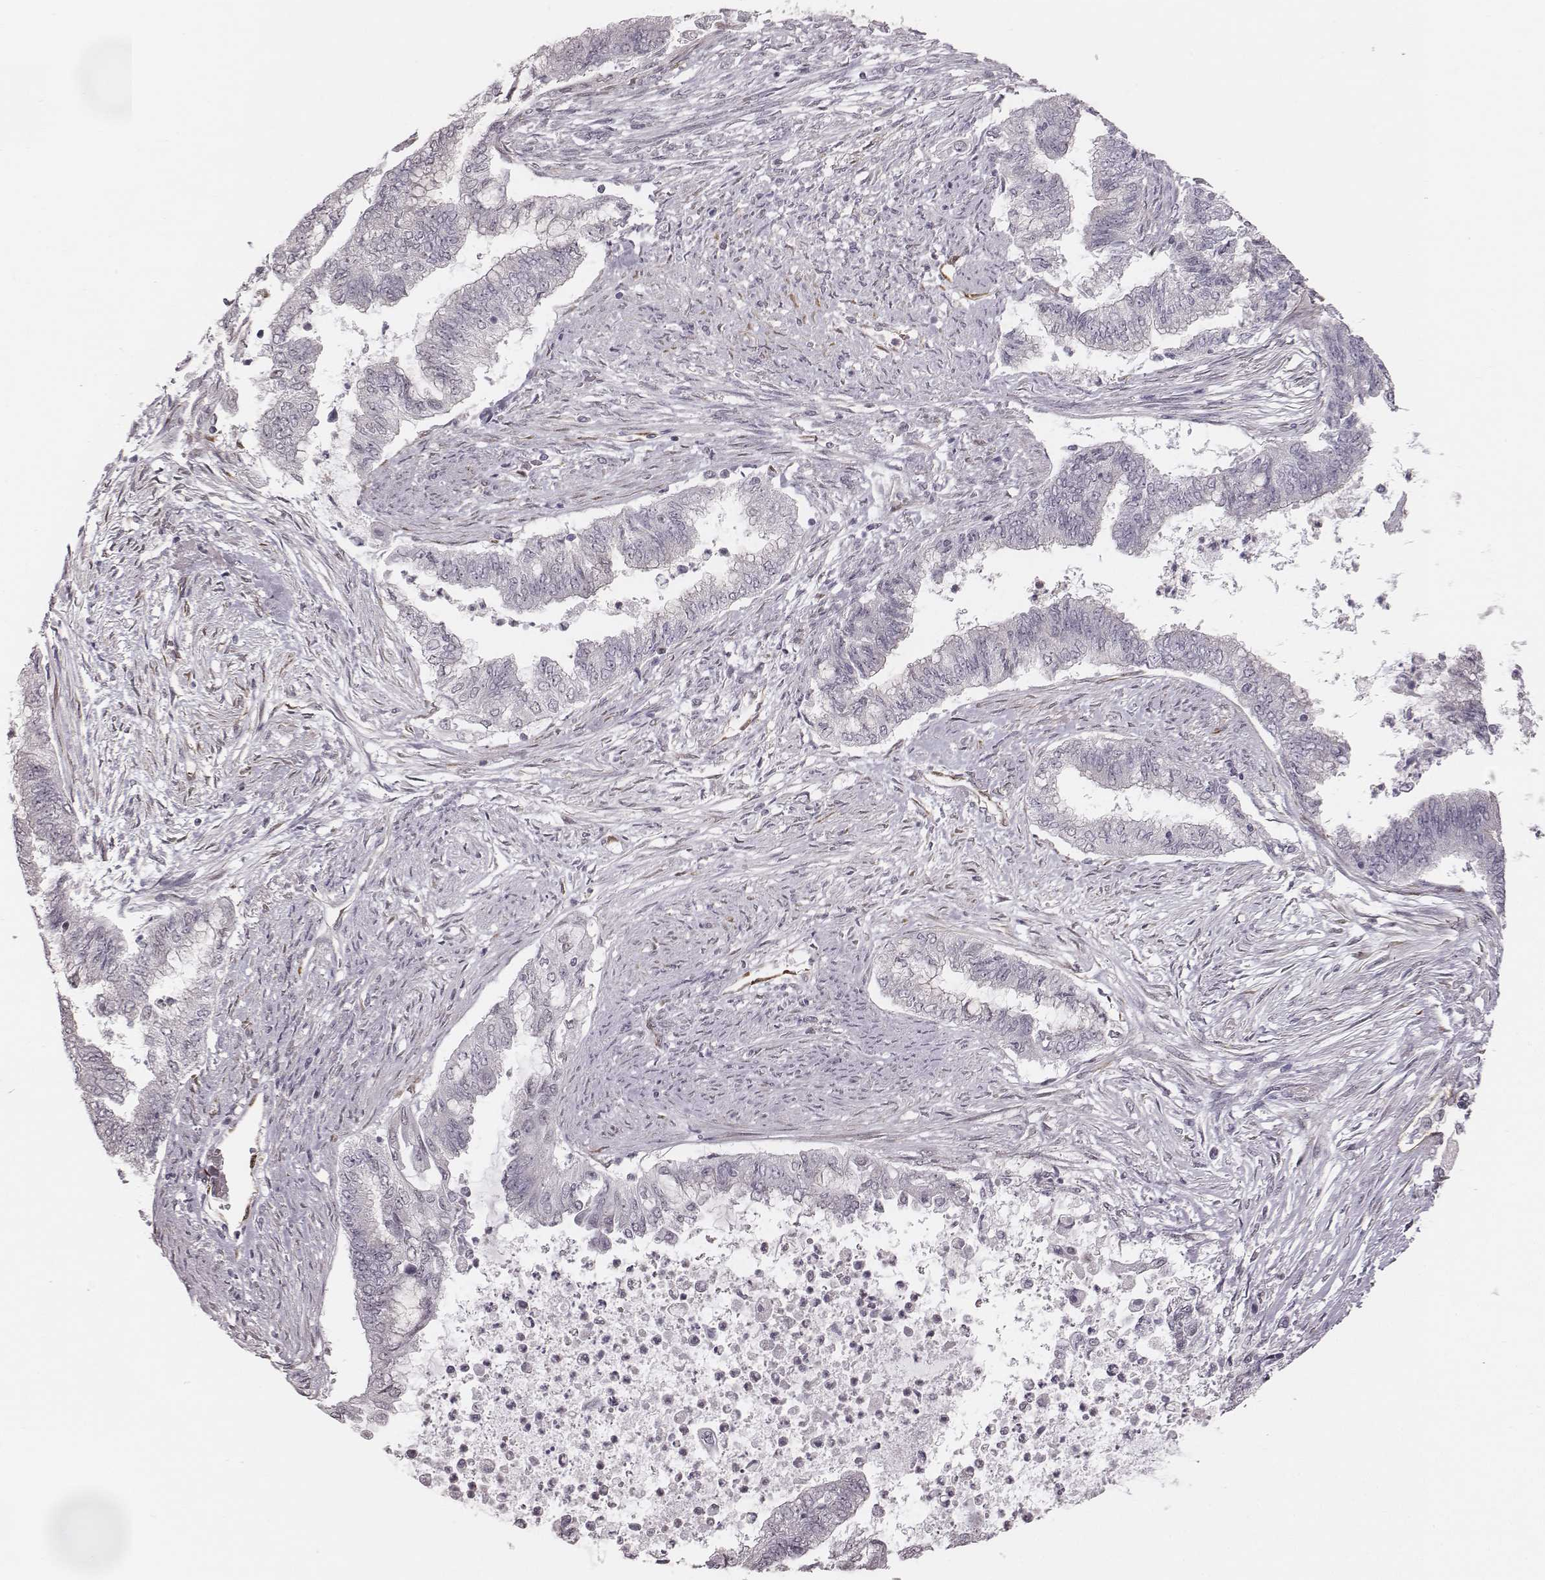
{"staining": {"intensity": "negative", "quantity": "none", "location": "none"}, "tissue": "endometrial cancer", "cell_type": "Tumor cells", "image_type": "cancer", "snomed": [{"axis": "morphology", "description": "Adenocarcinoma, NOS"}, {"axis": "topography", "description": "Endometrium"}], "caption": "Immunohistochemistry of human endometrial adenocarcinoma exhibits no expression in tumor cells.", "gene": "RPGRIP1", "patient": {"sex": "female", "age": 65}}